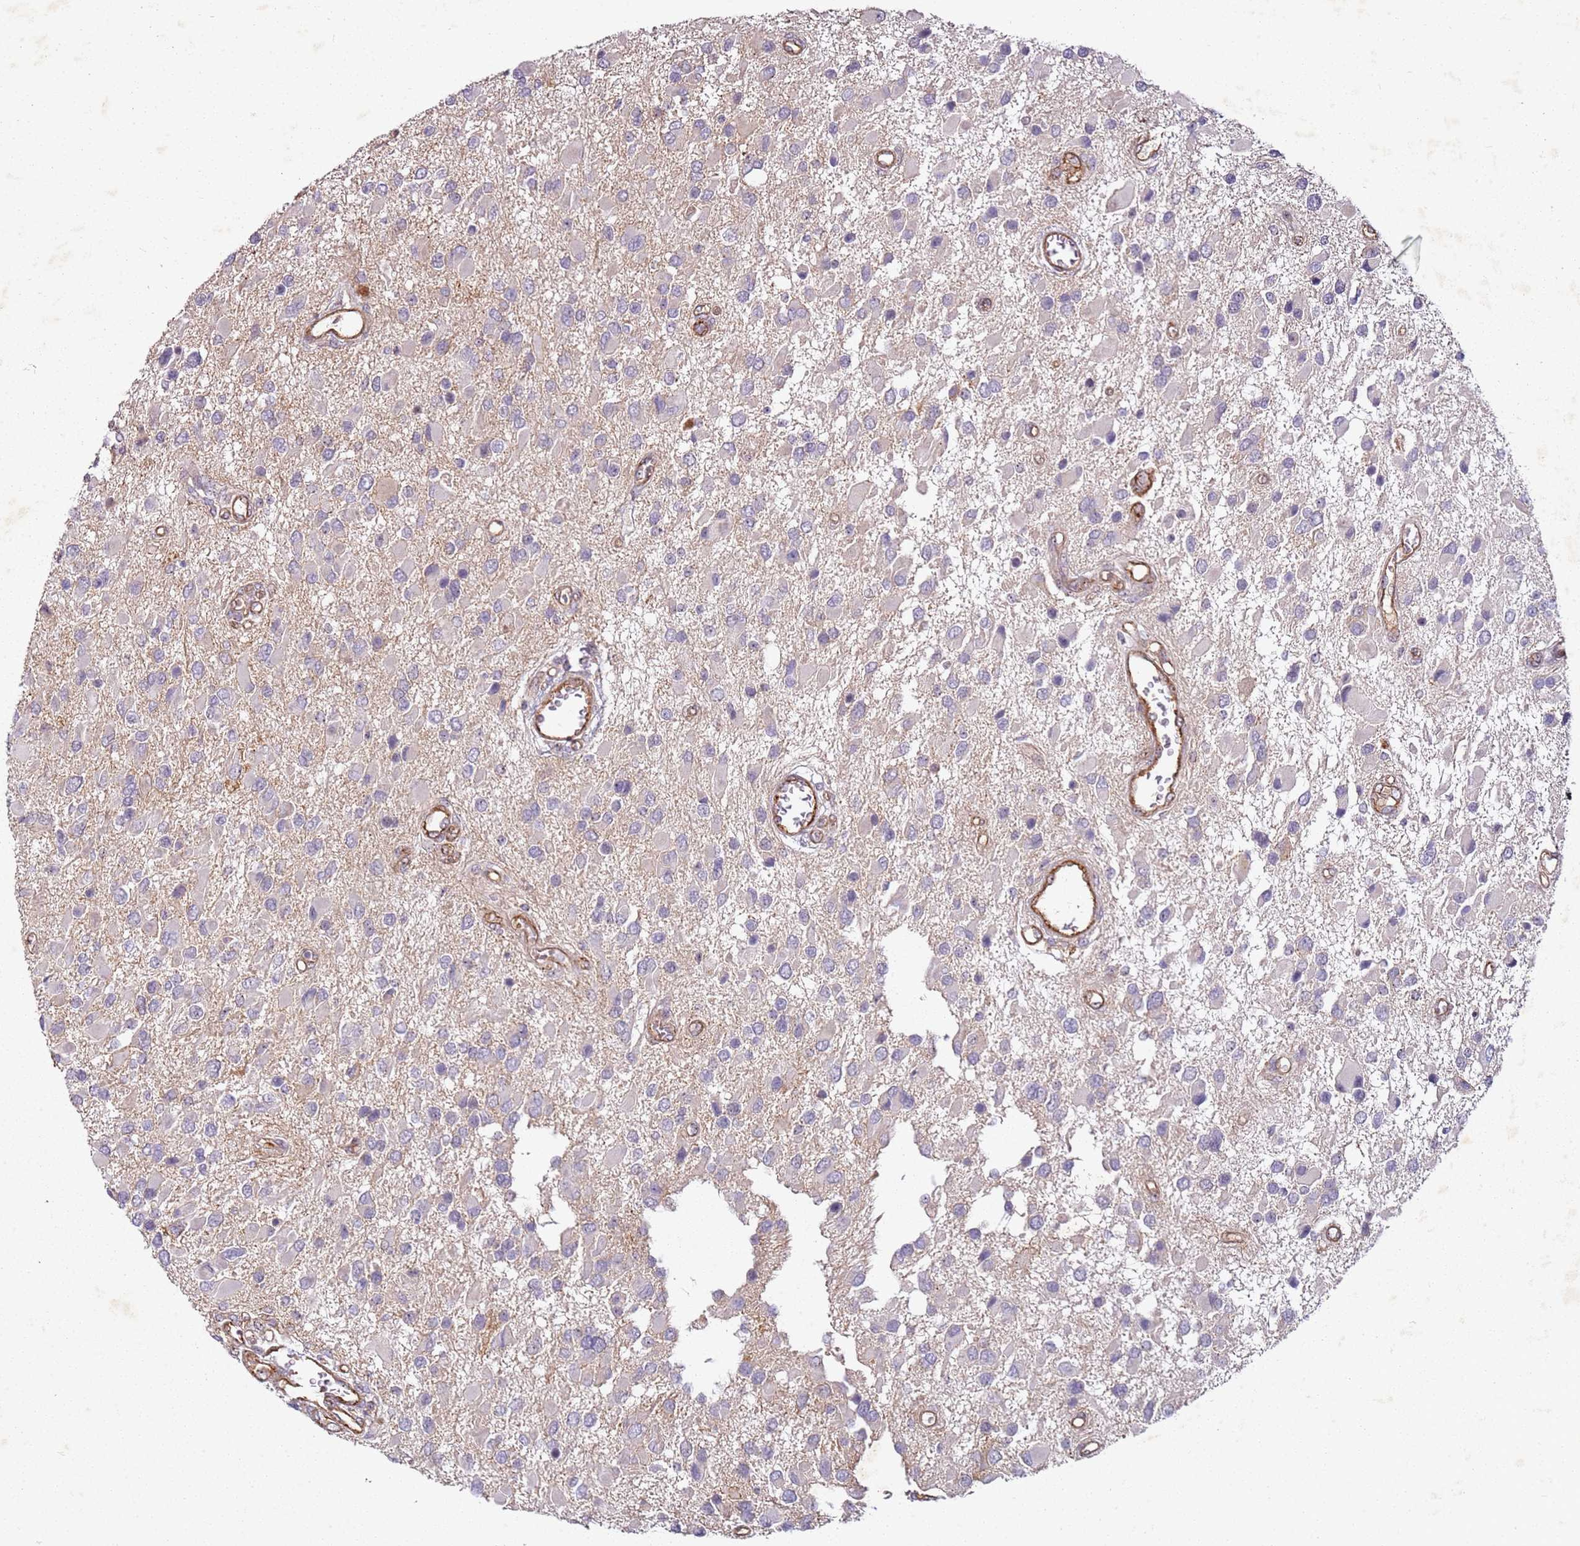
{"staining": {"intensity": "negative", "quantity": "none", "location": "none"}, "tissue": "glioma", "cell_type": "Tumor cells", "image_type": "cancer", "snomed": [{"axis": "morphology", "description": "Glioma, malignant, High grade"}, {"axis": "topography", "description": "Brain"}], "caption": "A histopathology image of human glioma is negative for staining in tumor cells.", "gene": "C2CD4B", "patient": {"sex": "male", "age": 53}}